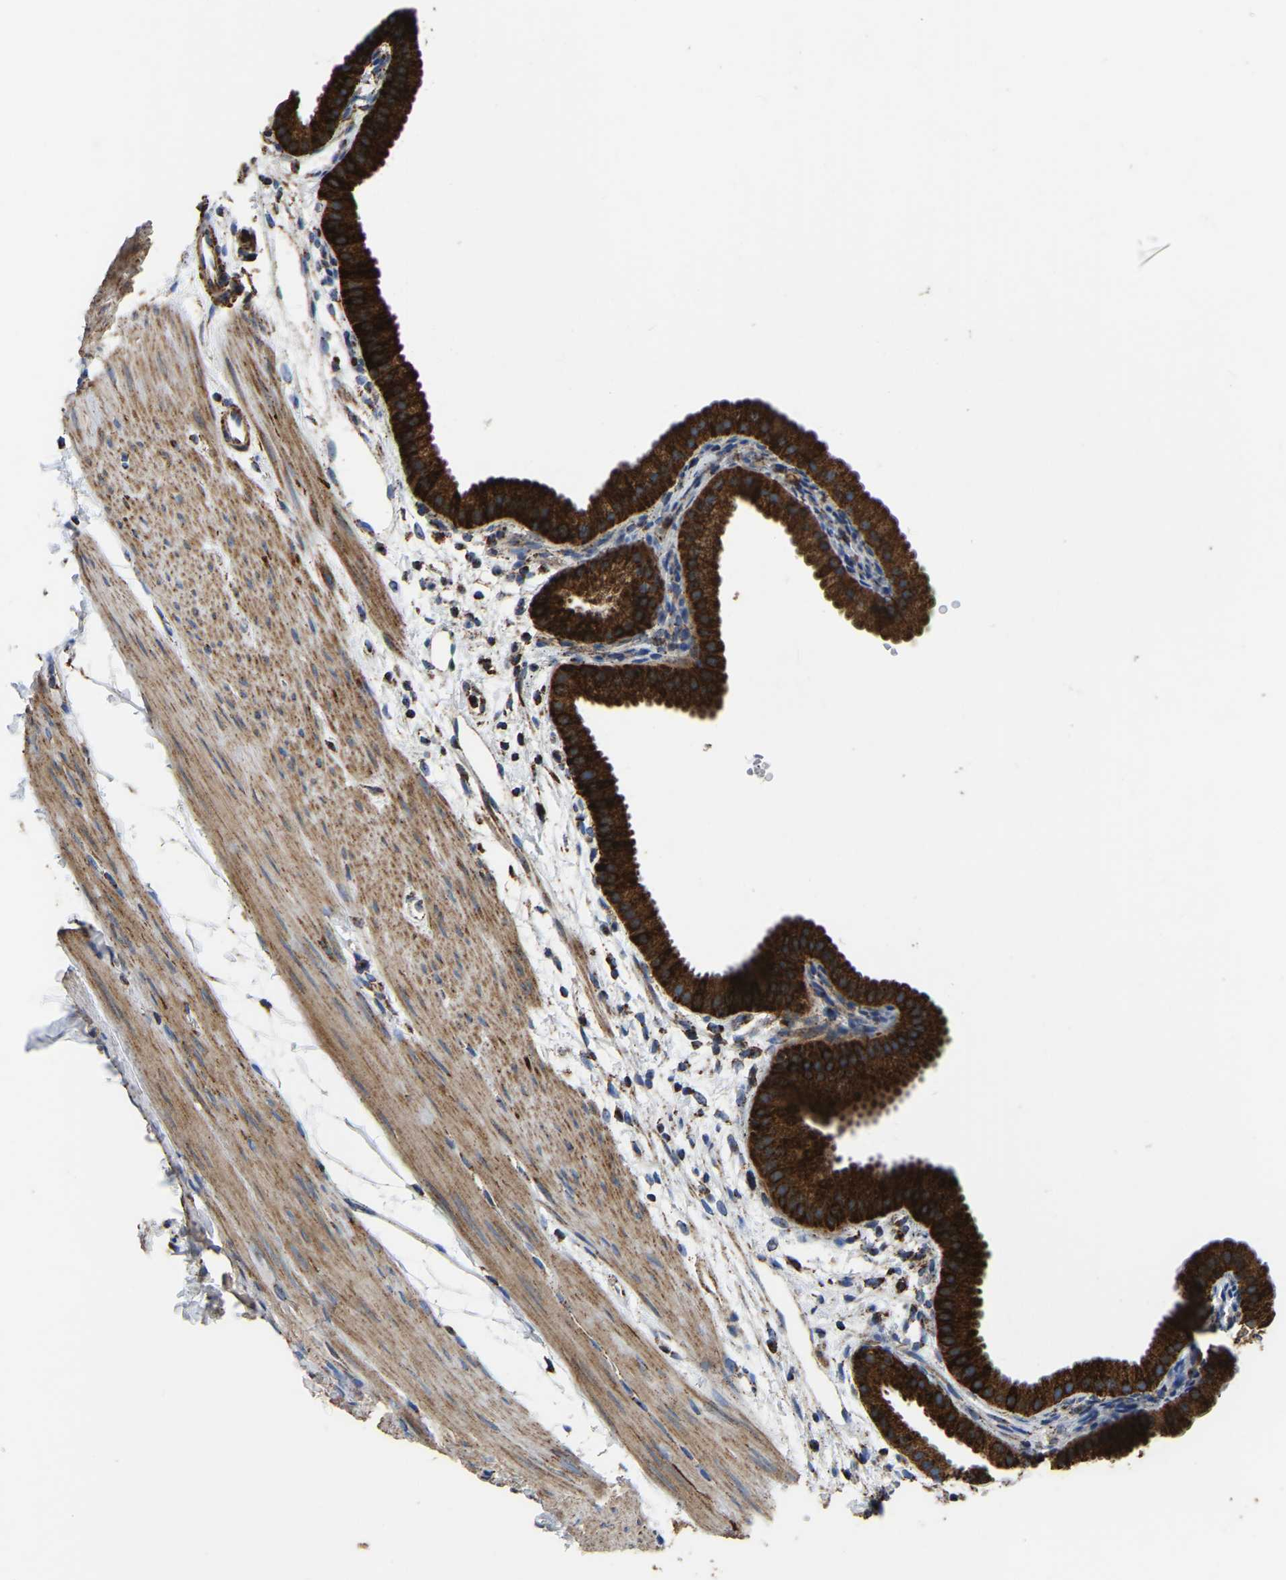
{"staining": {"intensity": "strong", "quantity": ">75%", "location": "cytoplasmic/membranous"}, "tissue": "gallbladder", "cell_type": "Glandular cells", "image_type": "normal", "snomed": [{"axis": "morphology", "description": "Normal tissue, NOS"}, {"axis": "topography", "description": "Gallbladder"}], "caption": "Immunohistochemical staining of unremarkable gallbladder demonstrates strong cytoplasmic/membranous protein positivity in approximately >75% of glandular cells. Nuclei are stained in blue.", "gene": "ETFA", "patient": {"sex": "female", "age": 64}}